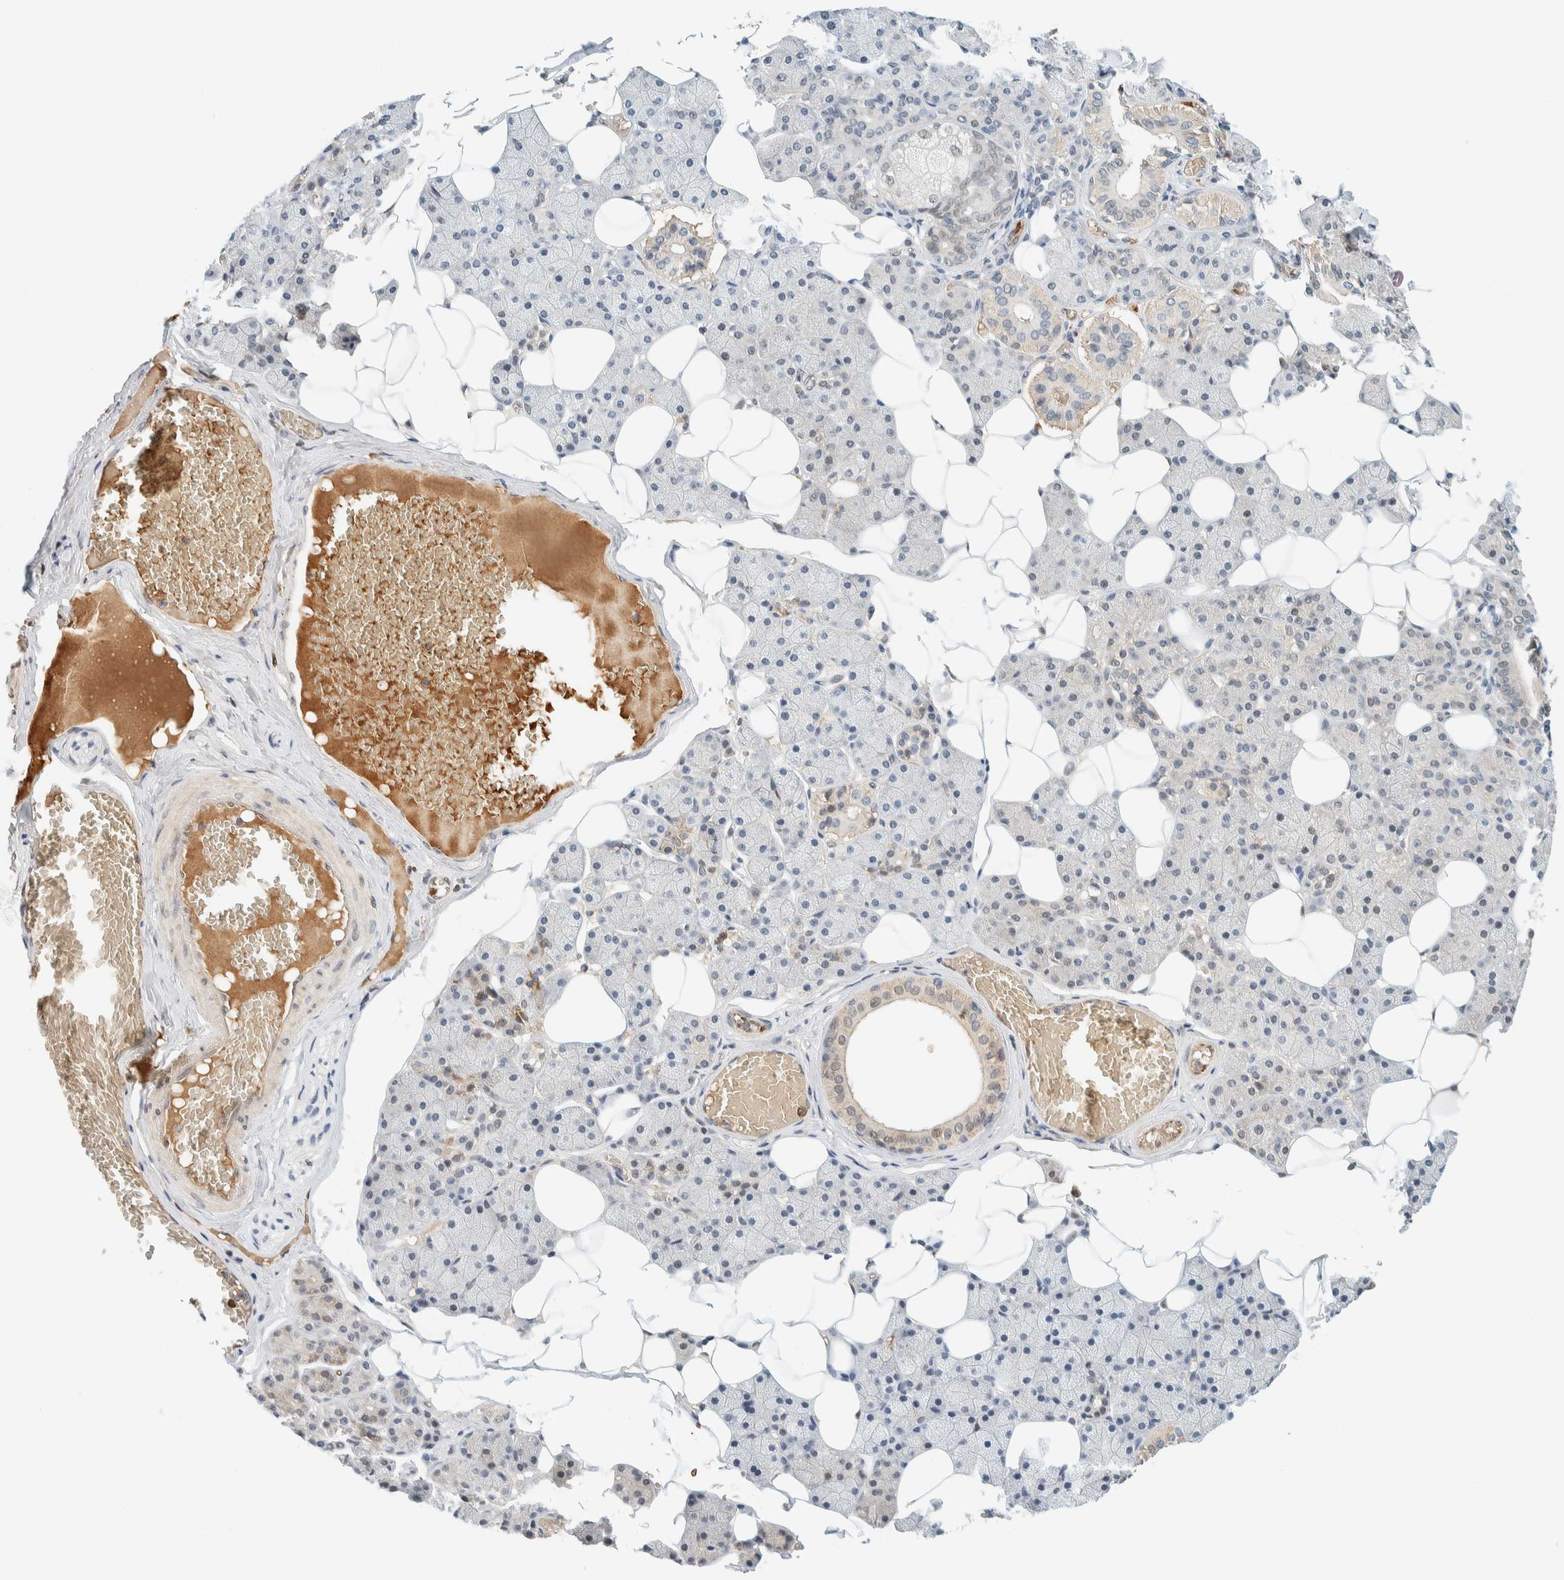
{"staining": {"intensity": "moderate", "quantity": "<25%", "location": "cytoplasmic/membranous"}, "tissue": "salivary gland", "cell_type": "Glandular cells", "image_type": "normal", "snomed": [{"axis": "morphology", "description": "Normal tissue, NOS"}, {"axis": "topography", "description": "Salivary gland"}], "caption": "Glandular cells show low levels of moderate cytoplasmic/membranous positivity in approximately <25% of cells in unremarkable human salivary gland. The protein is stained brown, and the nuclei are stained in blue (DAB (3,3'-diaminobenzidine) IHC with brightfield microscopy, high magnification).", "gene": "TSTD2", "patient": {"sex": "female", "age": 33}}